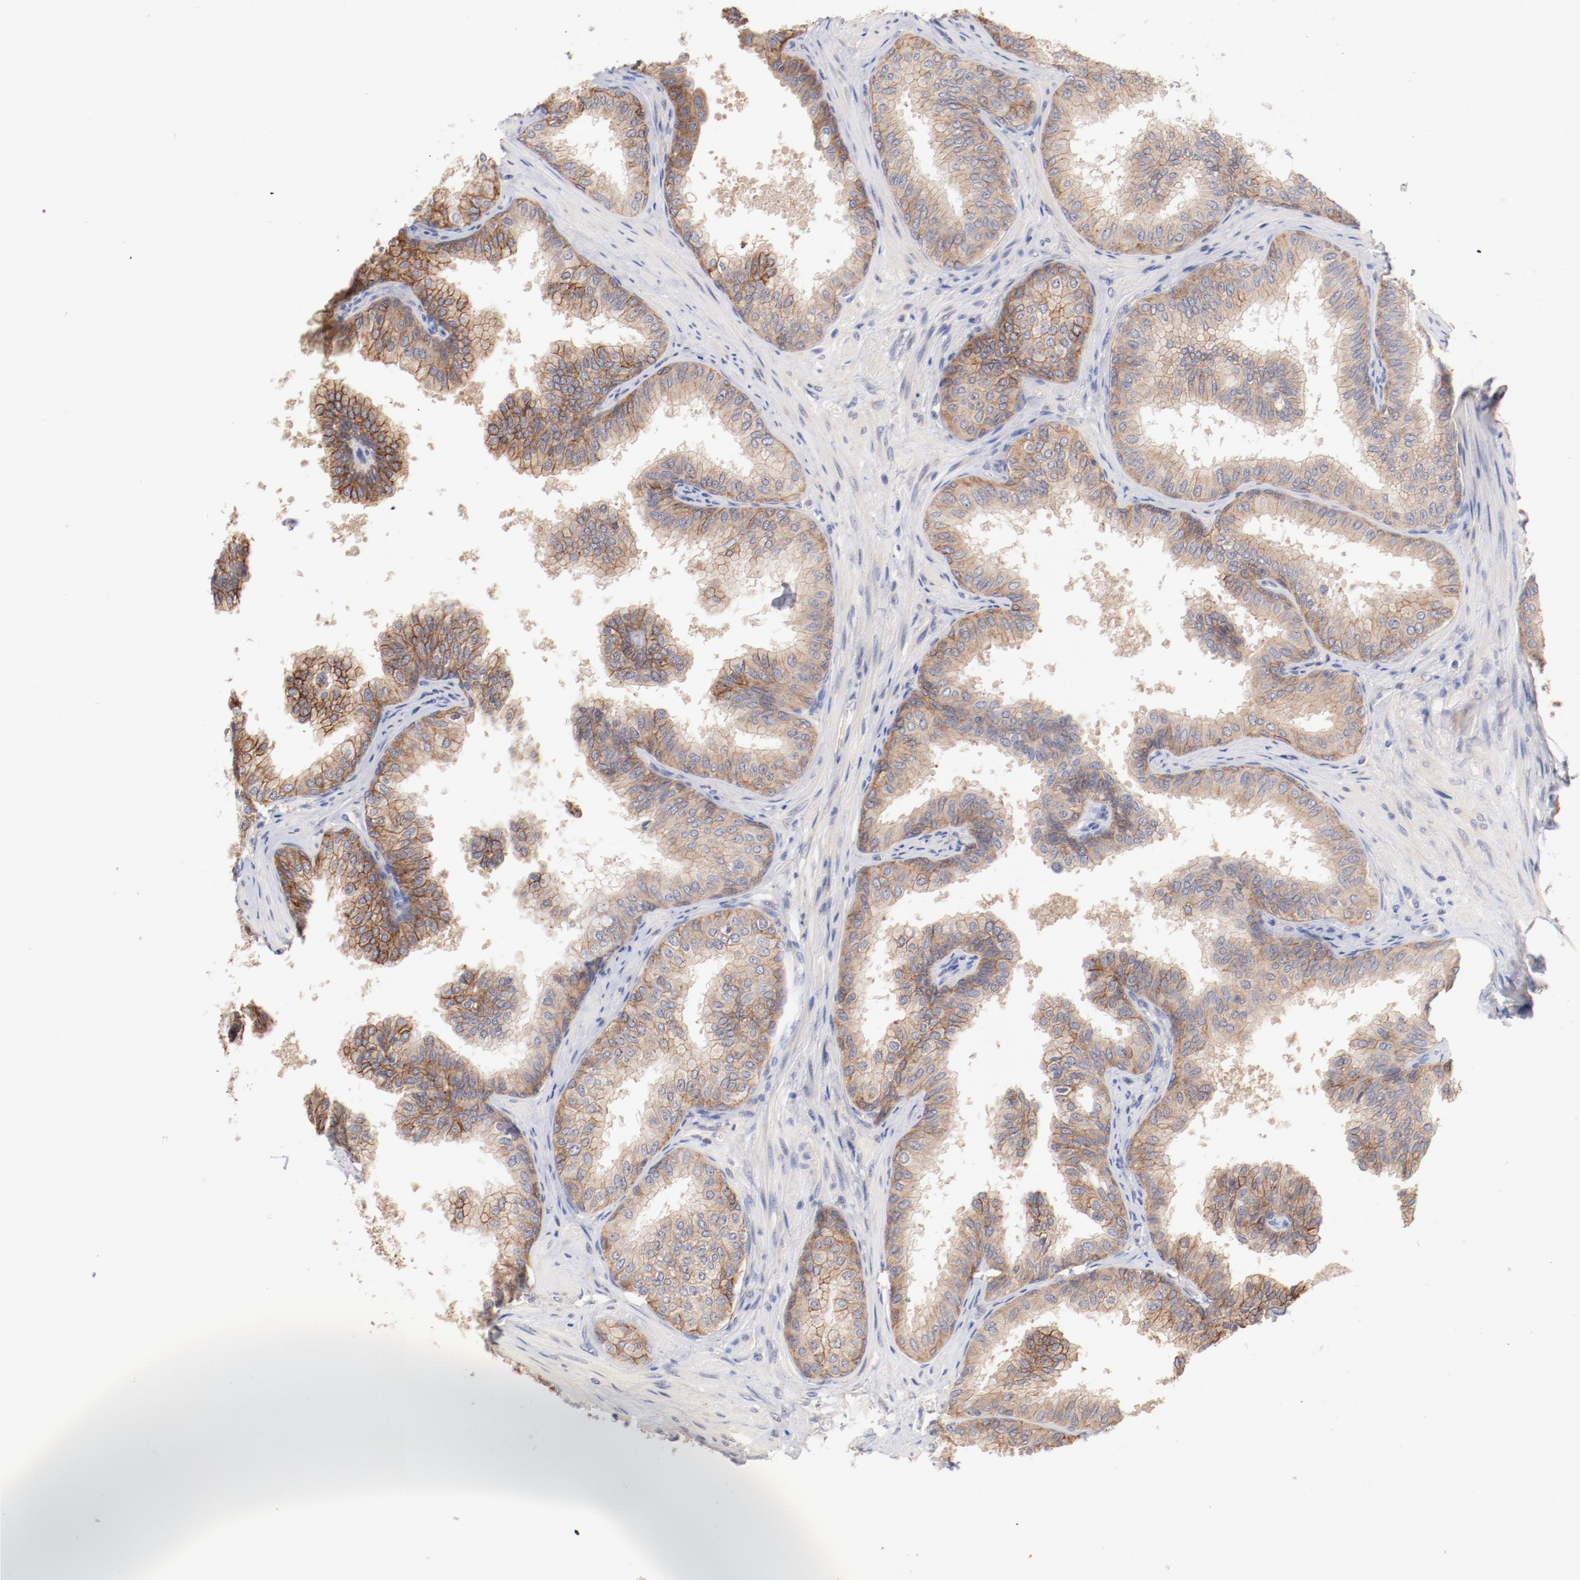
{"staining": {"intensity": "moderate", "quantity": ">75%", "location": "cytoplasmic/membranous"}, "tissue": "prostate", "cell_type": "Glandular cells", "image_type": "normal", "snomed": [{"axis": "morphology", "description": "Normal tissue, NOS"}, {"axis": "topography", "description": "Prostate"}], "caption": "Prostate was stained to show a protein in brown. There is medium levels of moderate cytoplasmic/membranous positivity in about >75% of glandular cells. The protein of interest is shown in brown color, while the nuclei are stained blue.", "gene": "SETD3", "patient": {"sex": "male", "age": 60}}